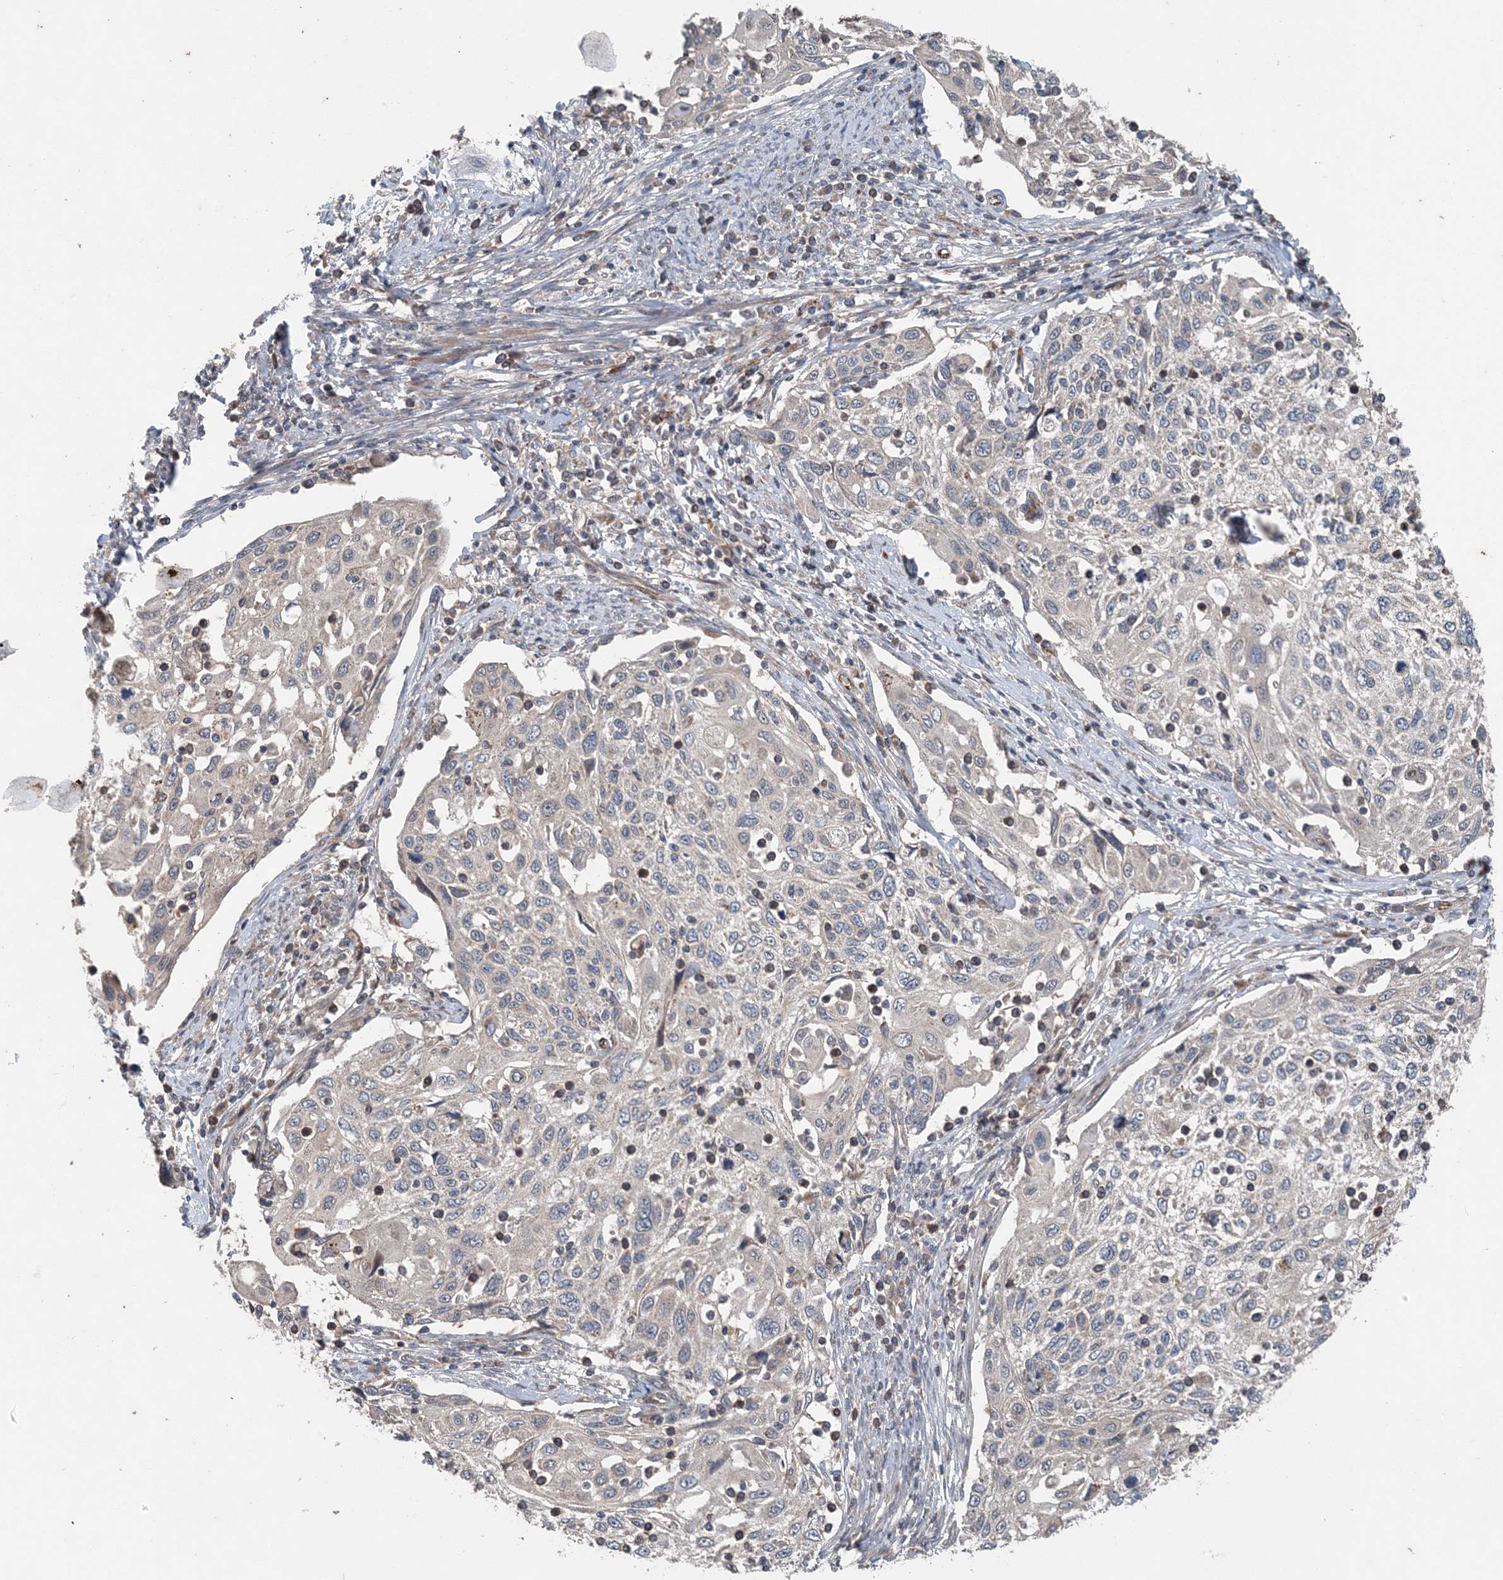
{"staining": {"intensity": "negative", "quantity": "none", "location": "none"}, "tissue": "cervical cancer", "cell_type": "Tumor cells", "image_type": "cancer", "snomed": [{"axis": "morphology", "description": "Squamous cell carcinoma, NOS"}, {"axis": "topography", "description": "Cervix"}], "caption": "Immunohistochemical staining of squamous cell carcinoma (cervical) shows no significant positivity in tumor cells. Nuclei are stained in blue.", "gene": "MYO9B", "patient": {"sex": "female", "age": 70}}